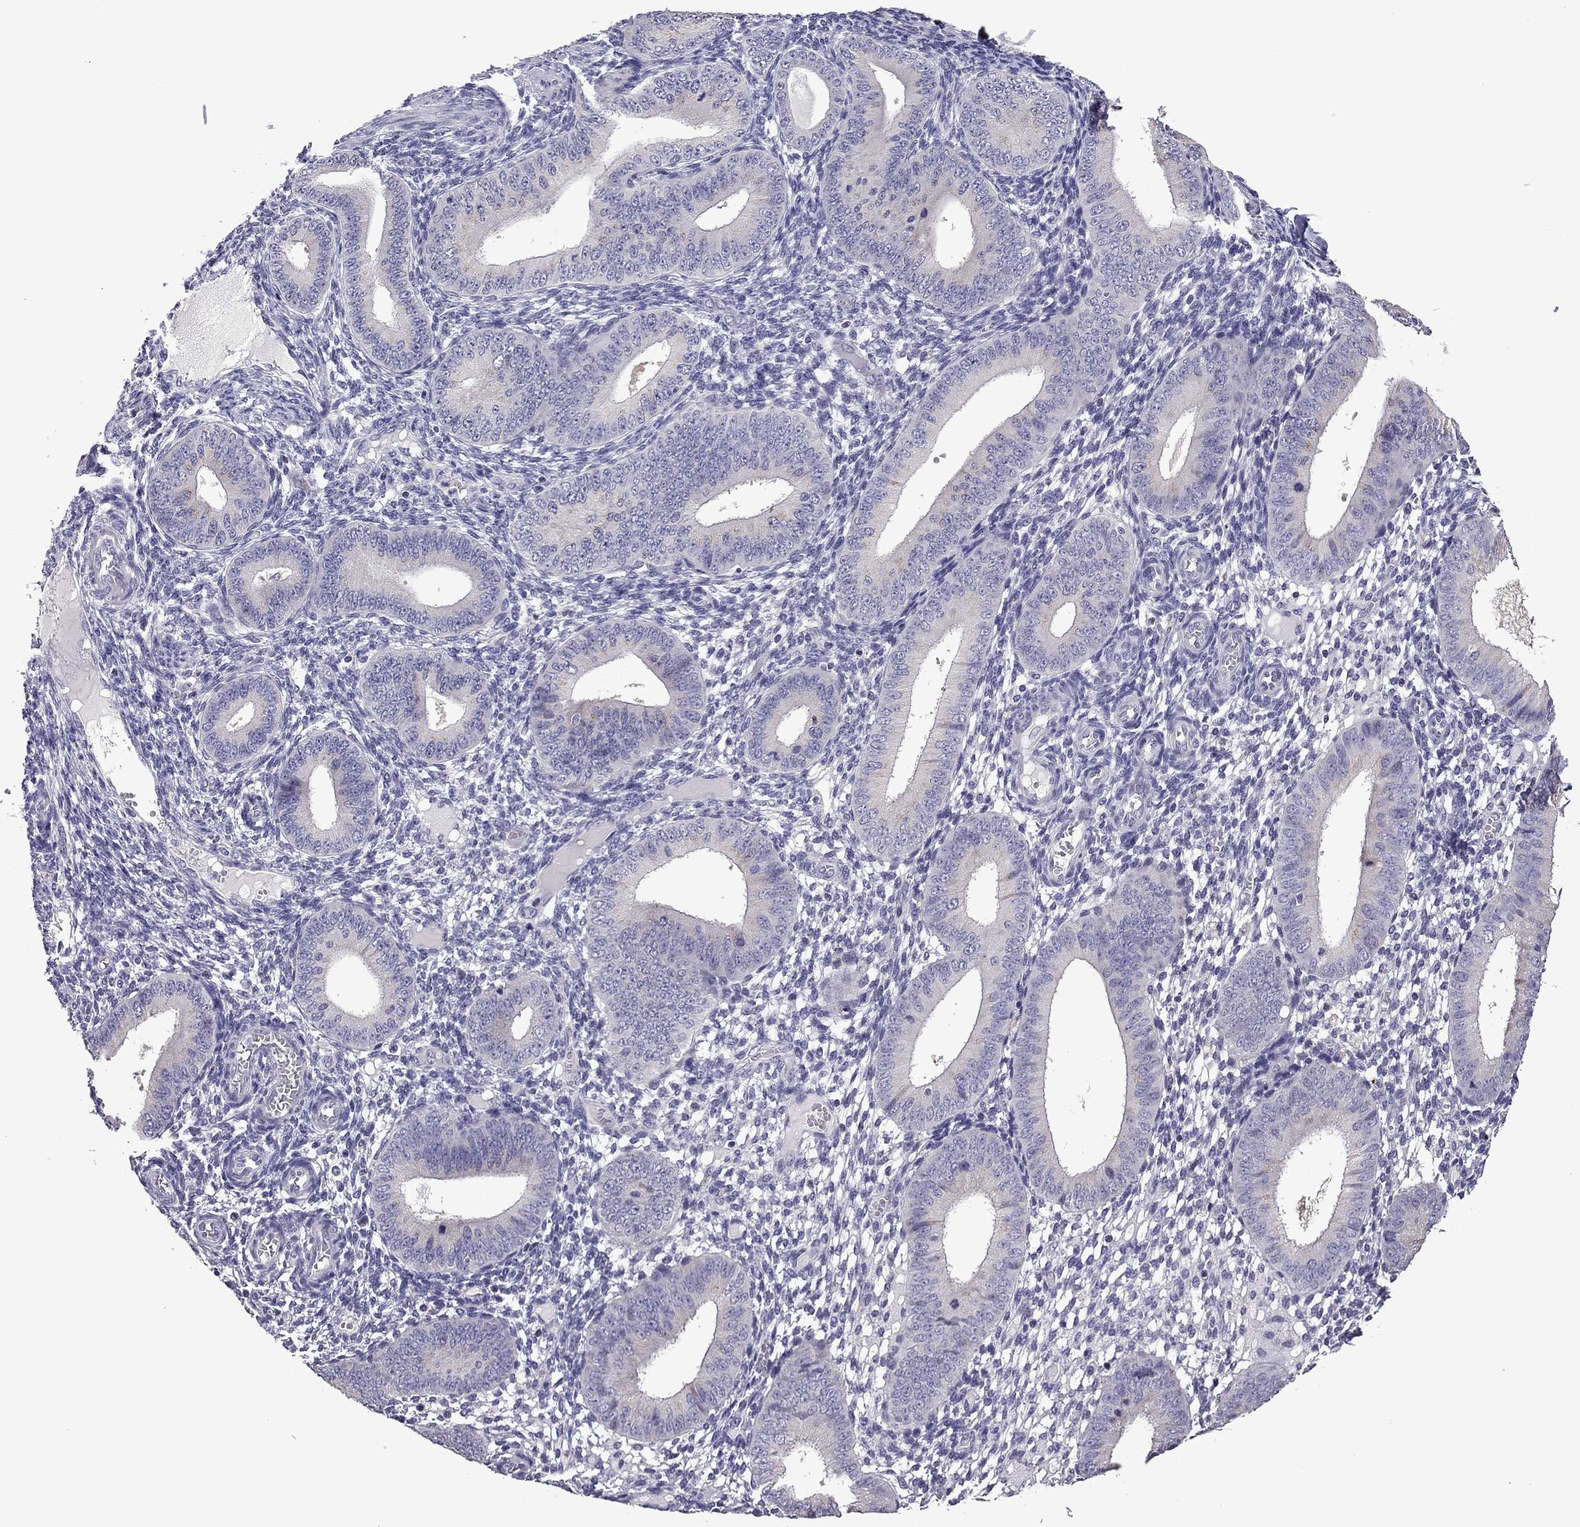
{"staining": {"intensity": "negative", "quantity": "none", "location": "none"}, "tissue": "endometrium", "cell_type": "Cells in endometrial stroma", "image_type": "normal", "snomed": [{"axis": "morphology", "description": "Normal tissue, NOS"}, {"axis": "topography", "description": "Endometrium"}], "caption": "Immunohistochemical staining of normal human endometrium shows no significant positivity in cells in endometrial stroma. The staining is performed using DAB (3,3'-diaminobenzidine) brown chromogen with nuclei counter-stained in using hematoxylin.", "gene": "TTN", "patient": {"sex": "female", "age": 39}}